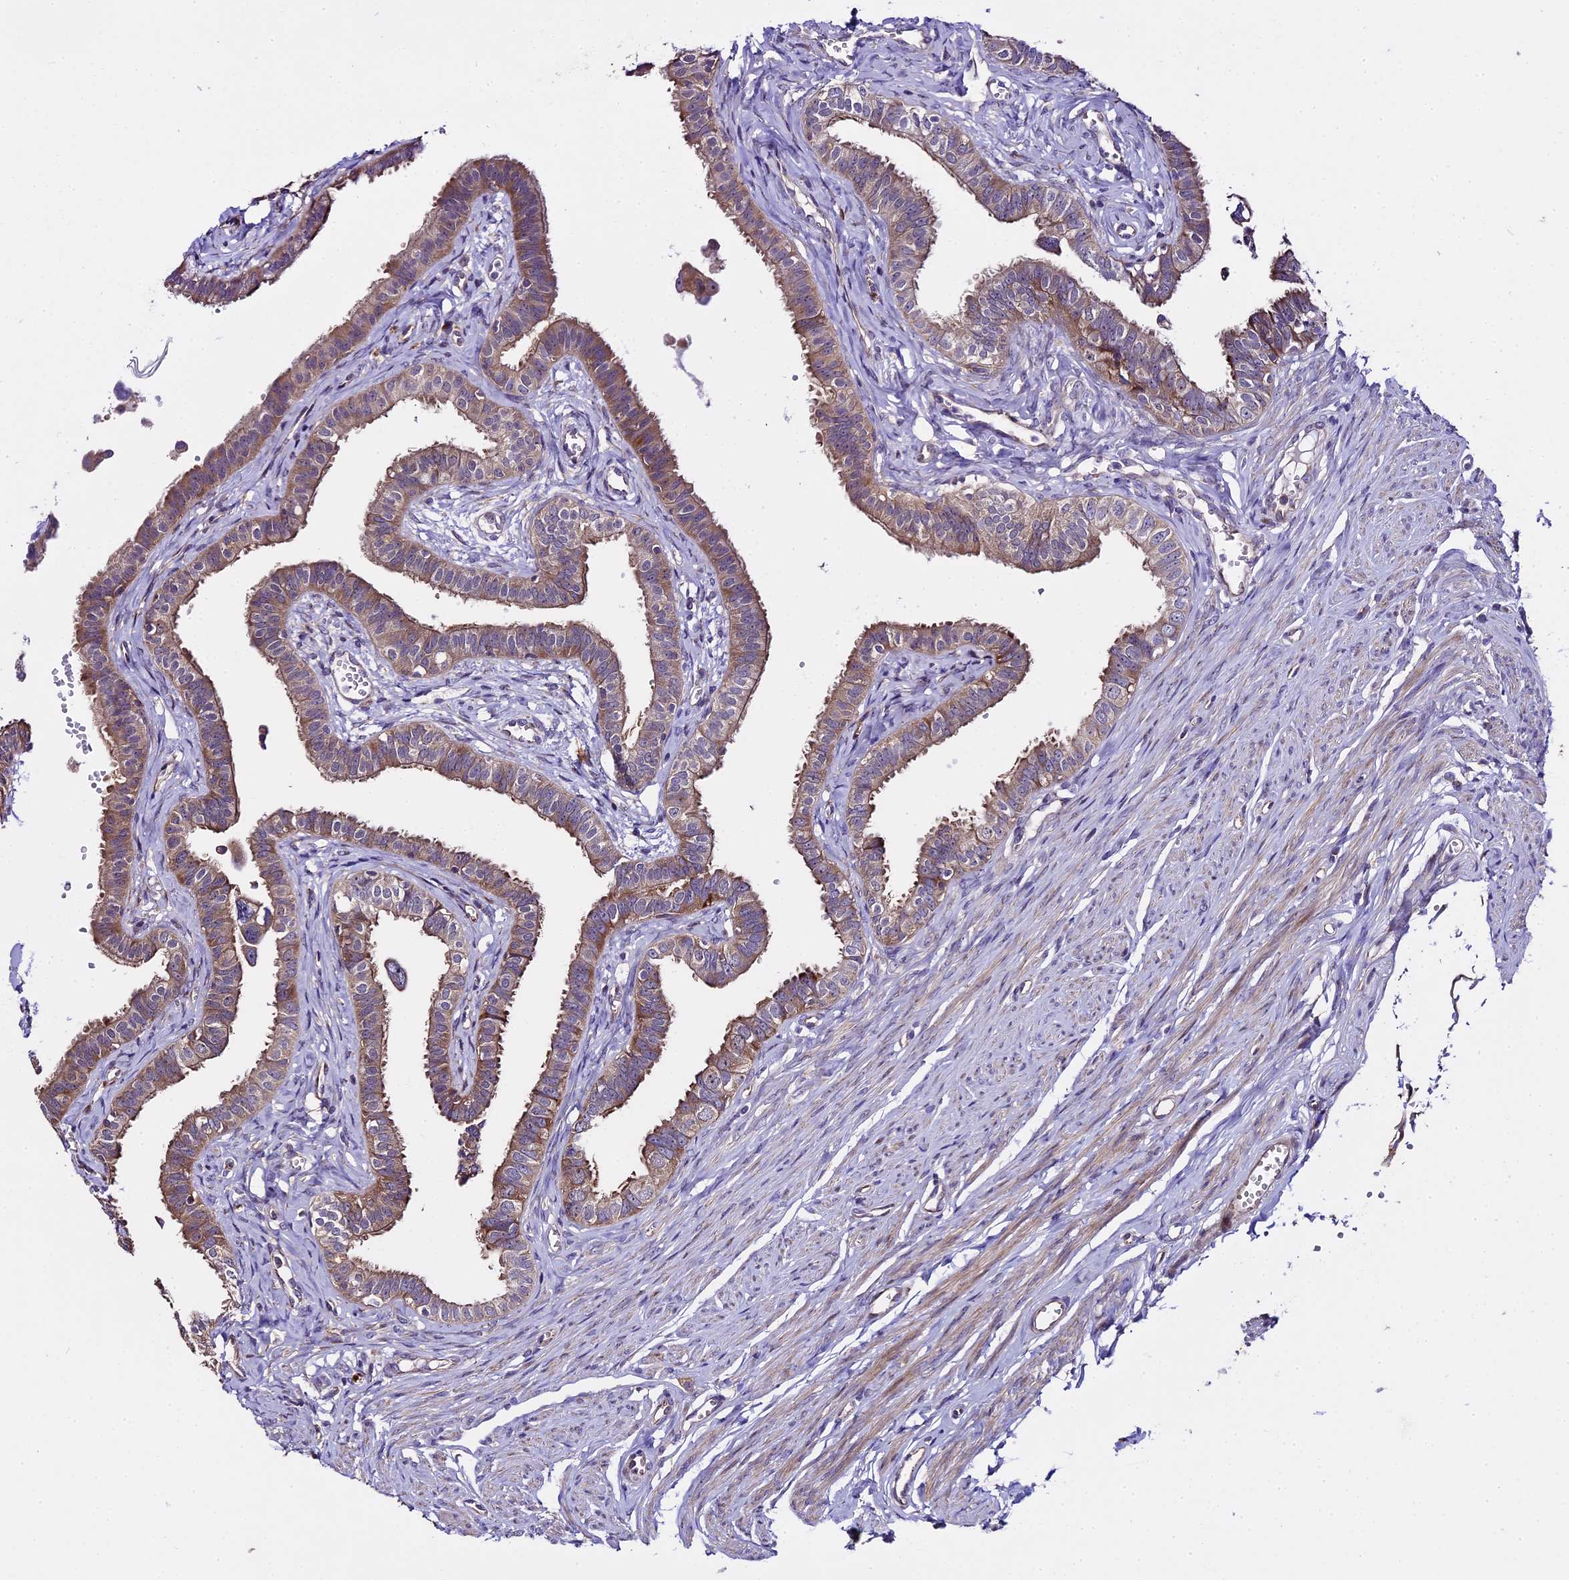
{"staining": {"intensity": "moderate", "quantity": "25%-75%", "location": "cytoplasmic/membranous"}, "tissue": "fallopian tube", "cell_type": "Glandular cells", "image_type": "normal", "snomed": [{"axis": "morphology", "description": "Normal tissue, NOS"}, {"axis": "morphology", "description": "Carcinoma, NOS"}, {"axis": "topography", "description": "Fallopian tube"}, {"axis": "topography", "description": "Ovary"}], "caption": "Protein expression by immunohistochemistry (IHC) demonstrates moderate cytoplasmic/membranous expression in approximately 25%-75% of glandular cells in benign fallopian tube.", "gene": "SPIRE1", "patient": {"sex": "female", "age": 59}}